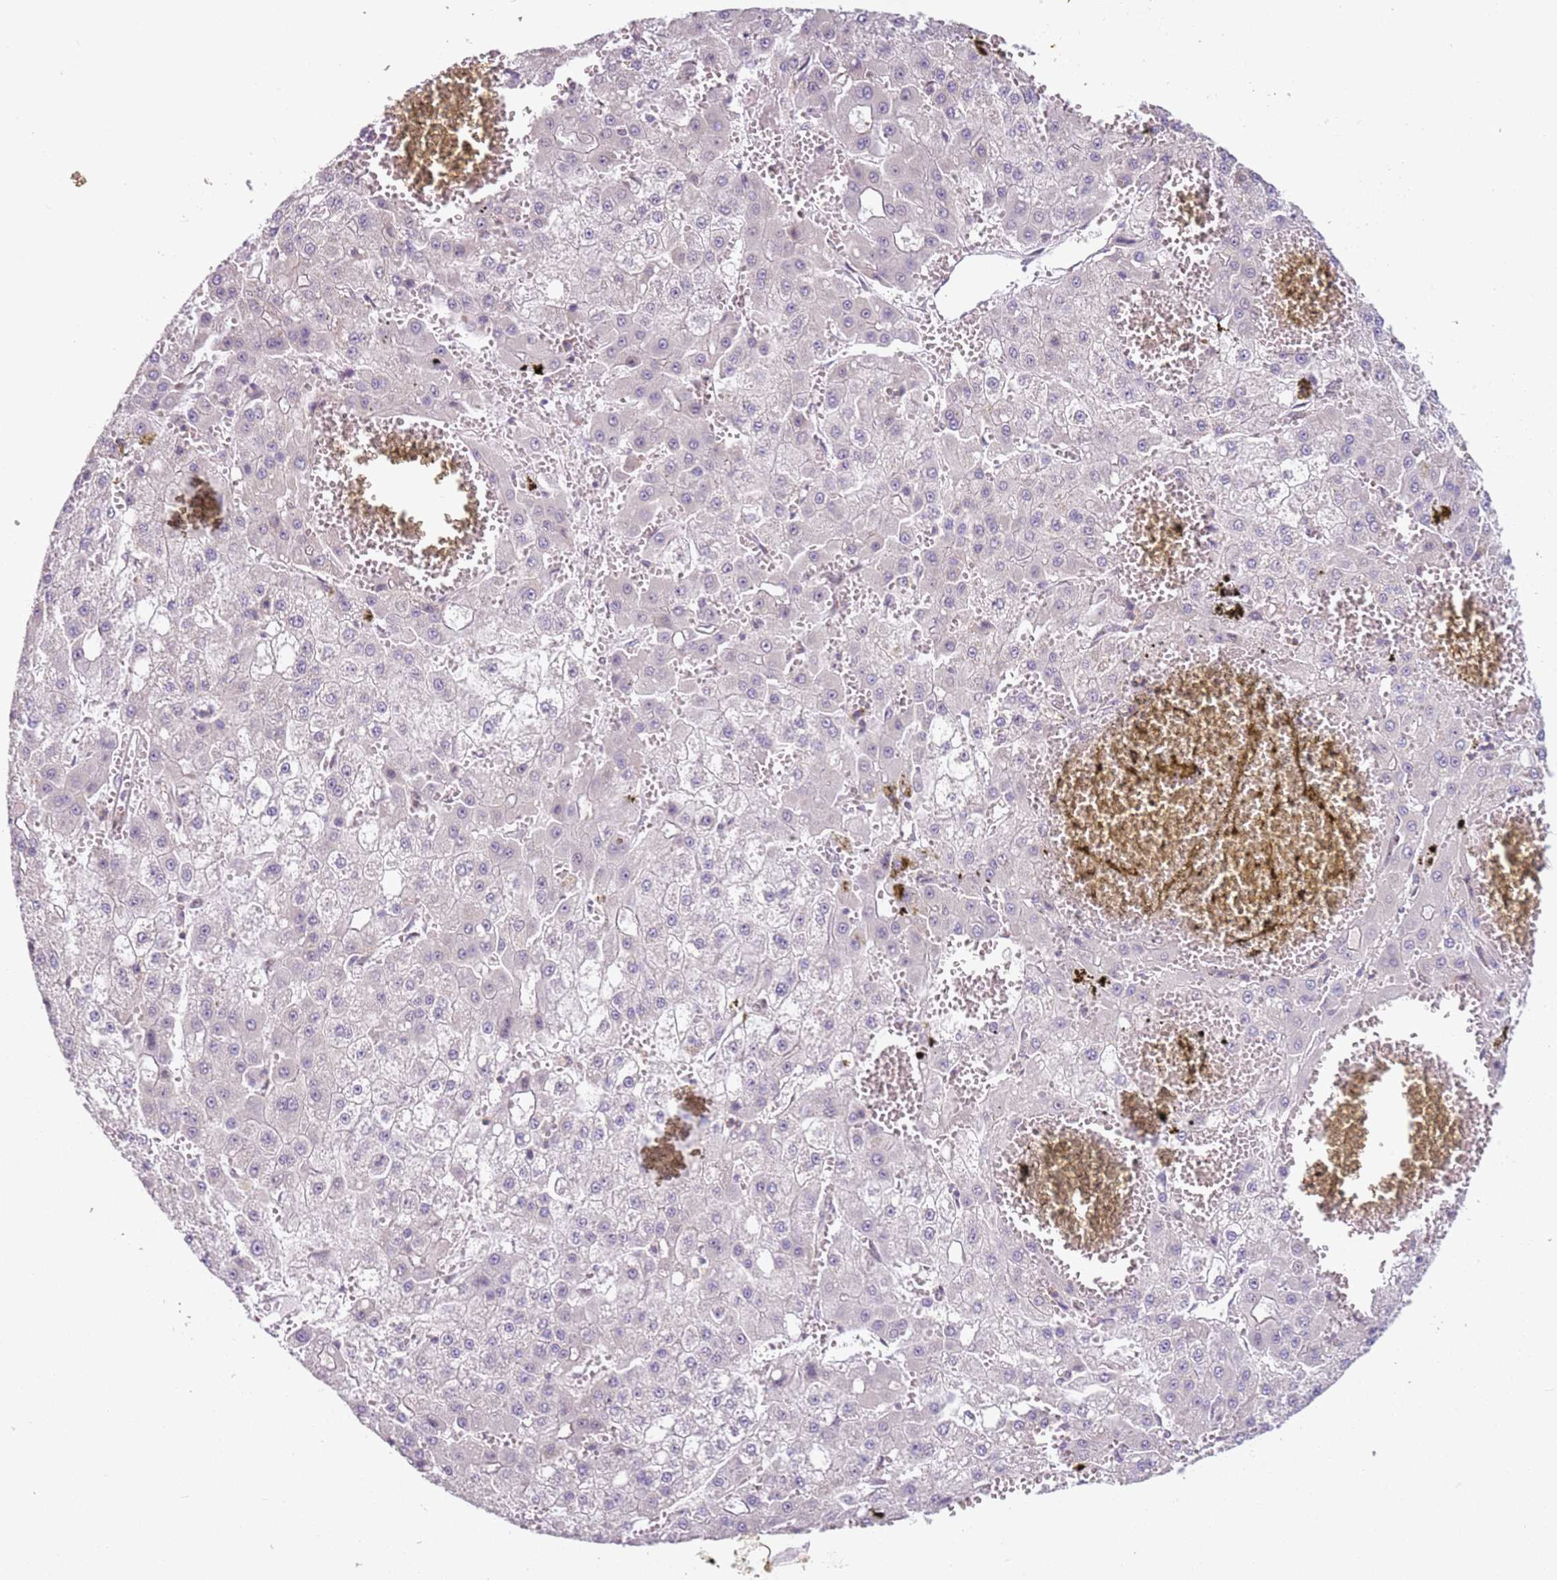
{"staining": {"intensity": "negative", "quantity": "none", "location": "none"}, "tissue": "liver cancer", "cell_type": "Tumor cells", "image_type": "cancer", "snomed": [{"axis": "morphology", "description": "Carcinoma, Hepatocellular, NOS"}, {"axis": "topography", "description": "Liver"}], "caption": "Immunohistochemistry (IHC) micrograph of neoplastic tissue: human liver hepatocellular carcinoma stained with DAB (3,3'-diaminobenzidine) shows no significant protein staining in tumor cells.", "gene": "DEFB116", "patient": {"sex": "male", "age": 47}}